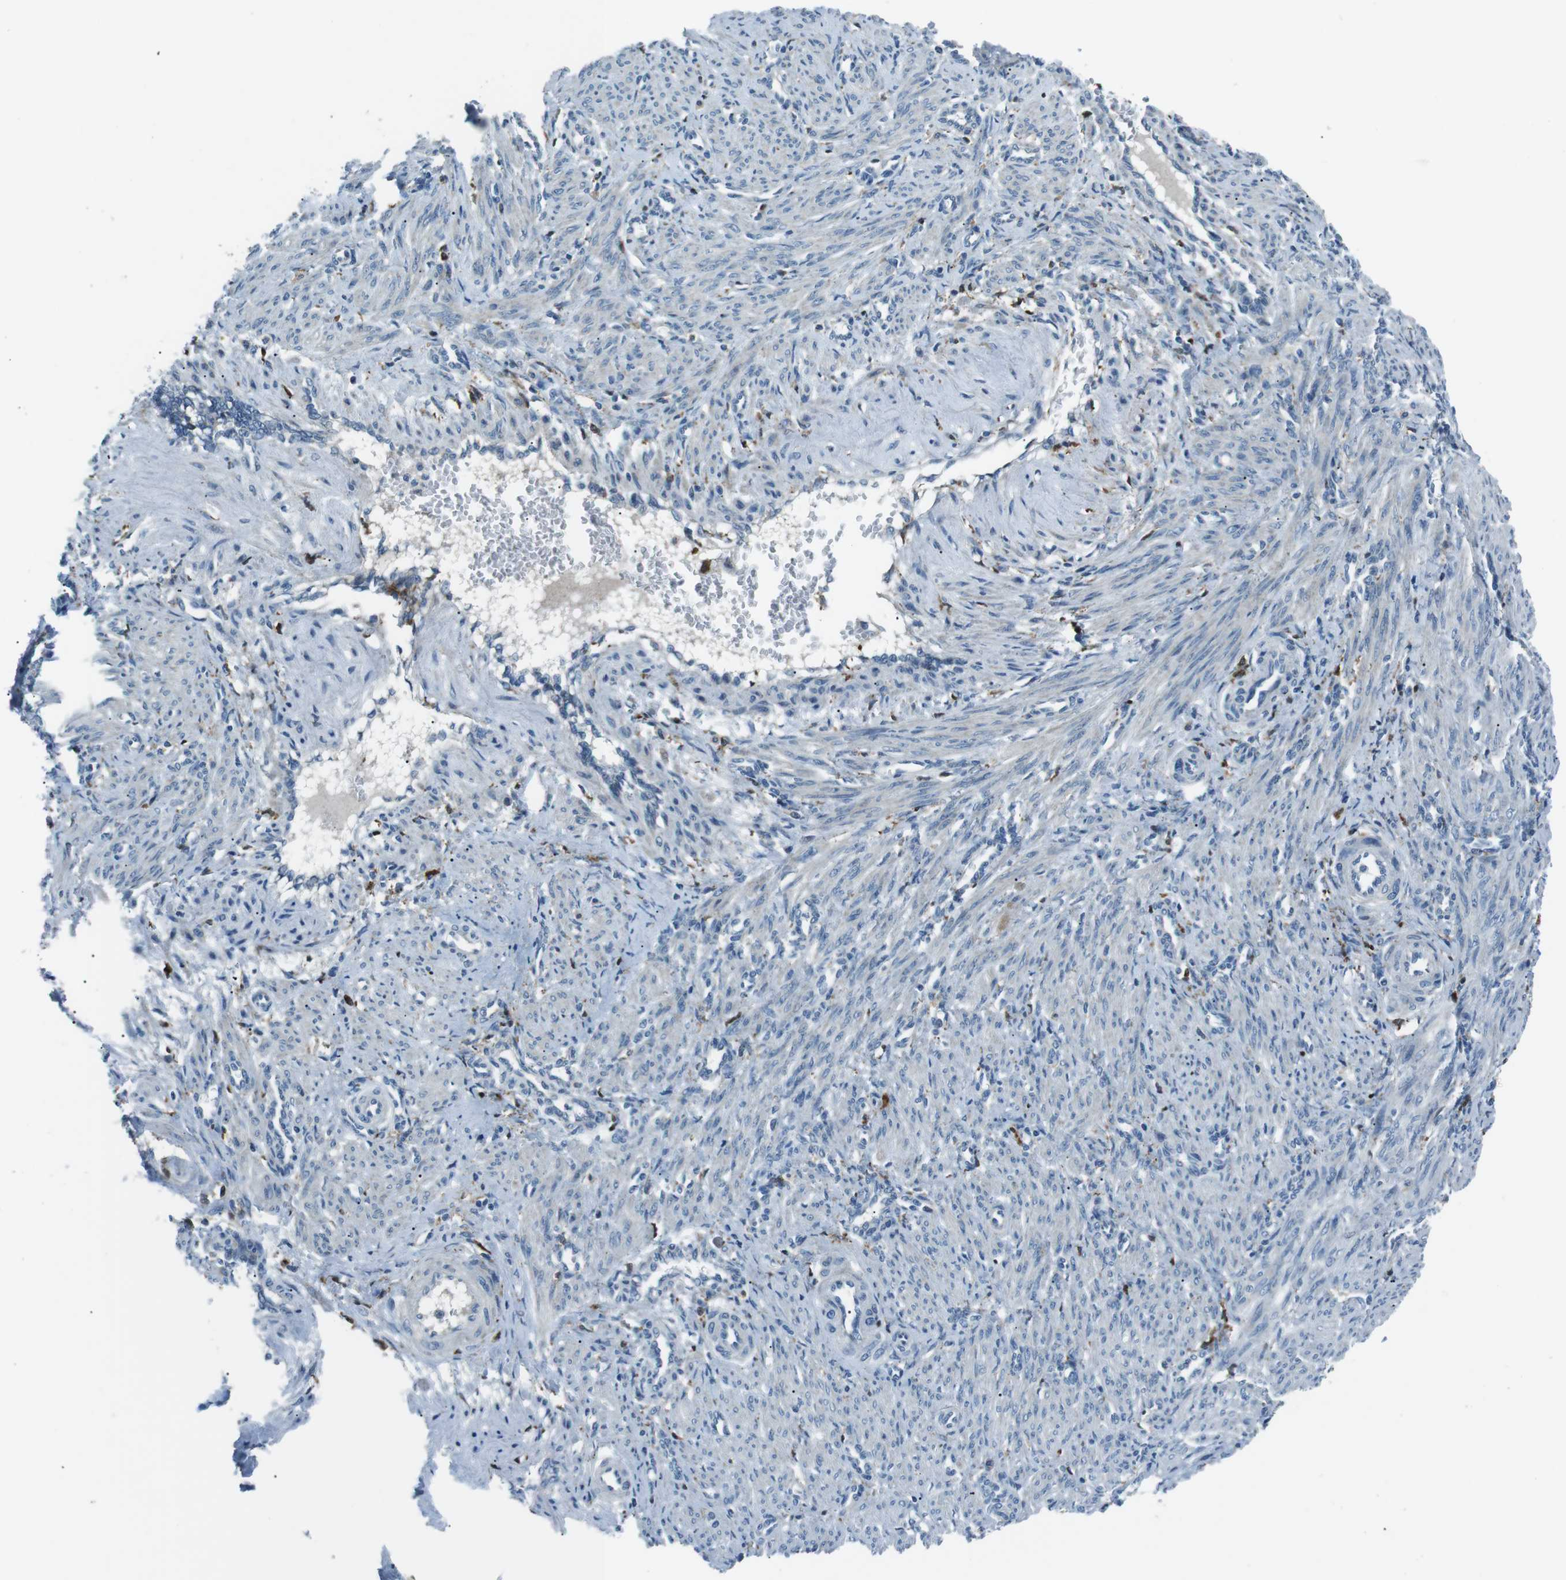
{"staining": {"intensity": "weak", "quantity": "<25%", "location": "cytoplasmic/membranous"}, "tissue": "smooth muscle", "cell_type": "Smooth muscle cells", "image_type": "normal", "snomed": [{"axis": "morphology", "description": "Normal tissue, NOS"}, {"axis": "topography", "description": "Endometrium"}], "caption": "High magnification brightfield microscopy of benign smooth muscle stained with DAB (3,3'-diaminobenzidine) (brown) and counterstained with hematoxylin (blue): smooth muscle cells show no significant positivity.", "gene": "BLNK", "patient": {"sex": "female", "age": 33}}